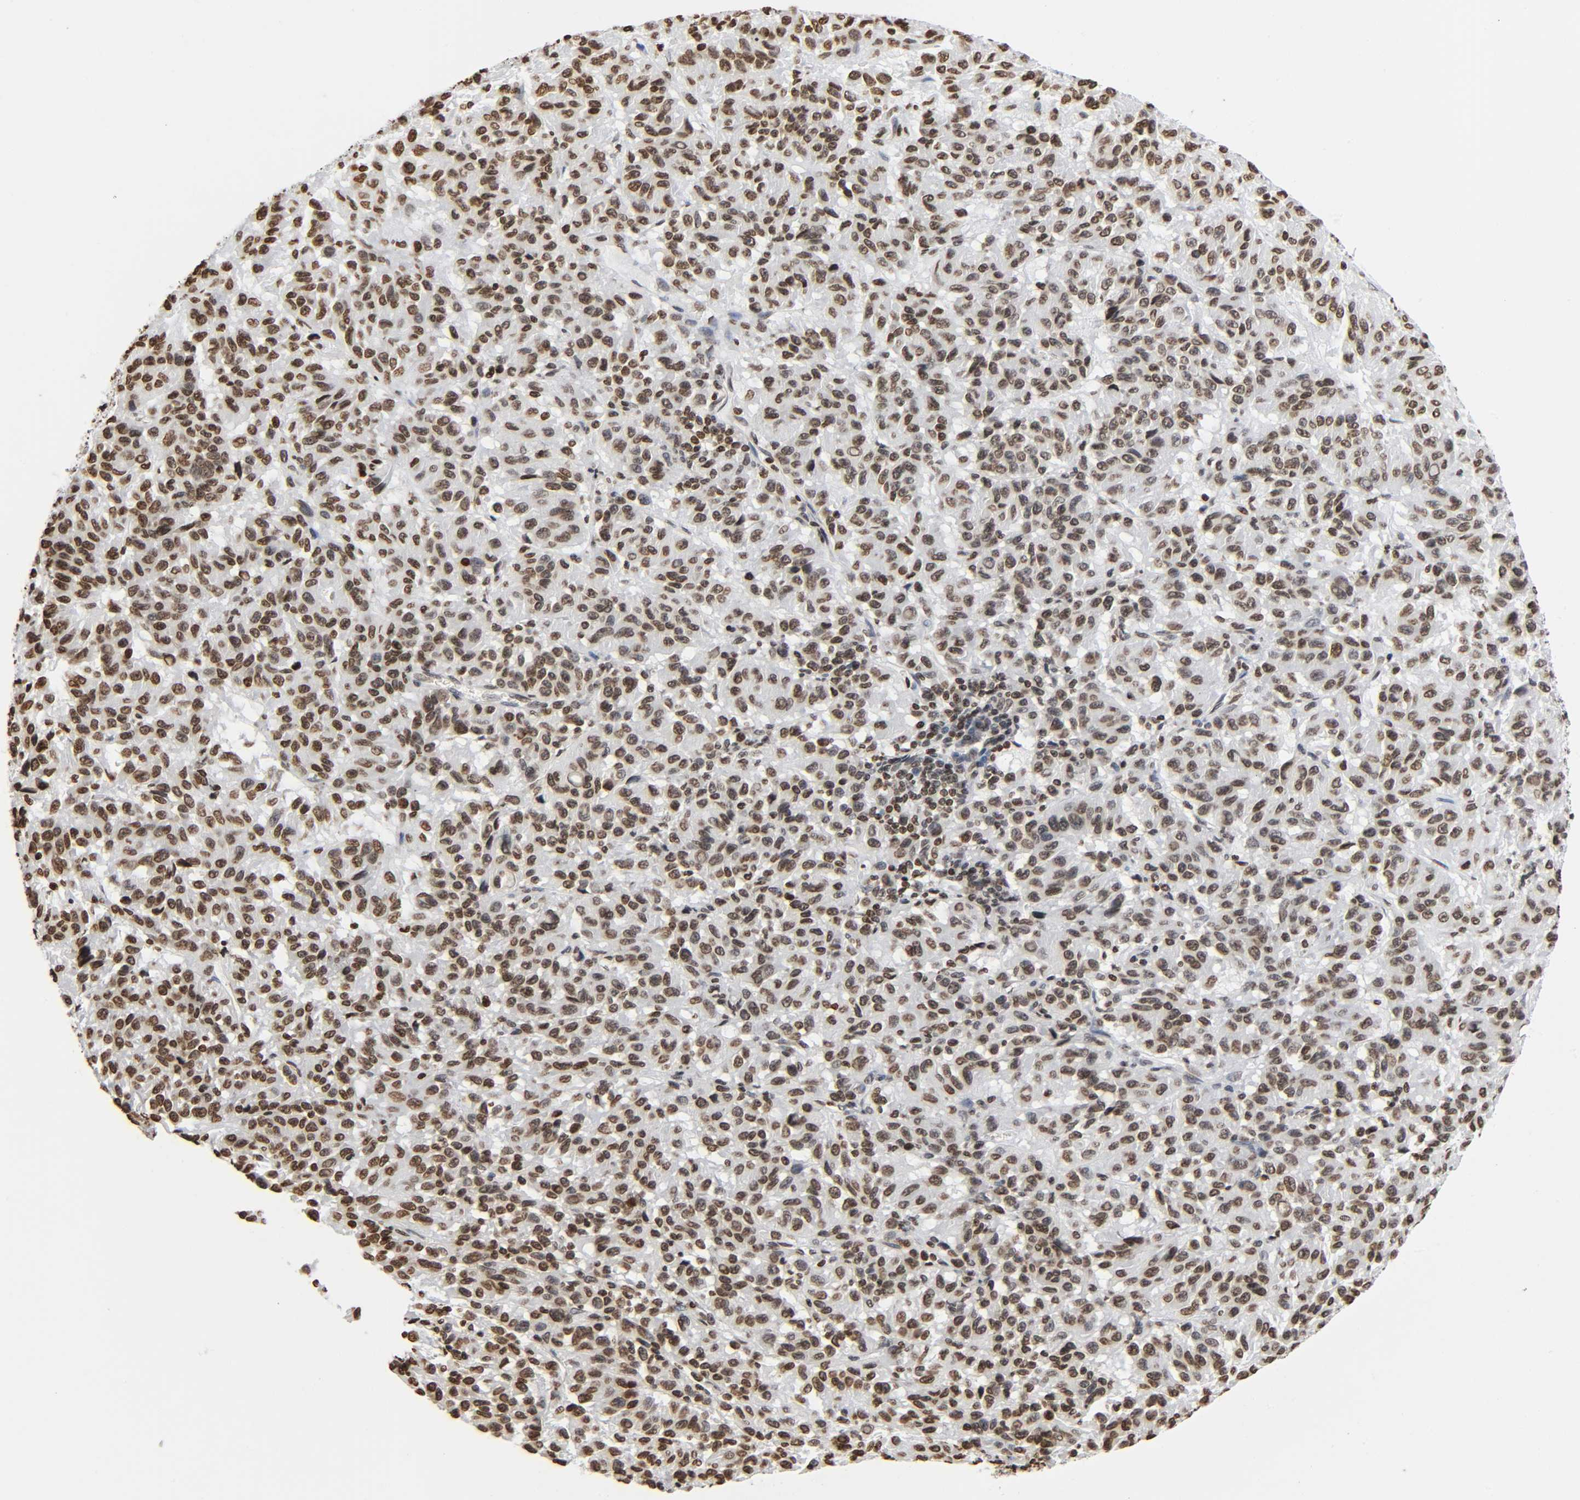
{"staining": {"intensity": "moderate", "quantity": ">75%", "location": "nuclear"}, "tissue": "melanoma", "cell_type": "Tumor cells", "image_type": "cancer", "snomed": [{"axis": "morphology", "description": "Malignant melanoma, Metastatic site"}, {"axis": "topography", "description": "Lung"}], "caption": "A micrograph of human malignant melanoma (metastatic site) stained for a protein shows moderate nuclear brown staining in tumor cells.", "gene": "HOXA6", "patient": {"sex": "male", "age": 64}}